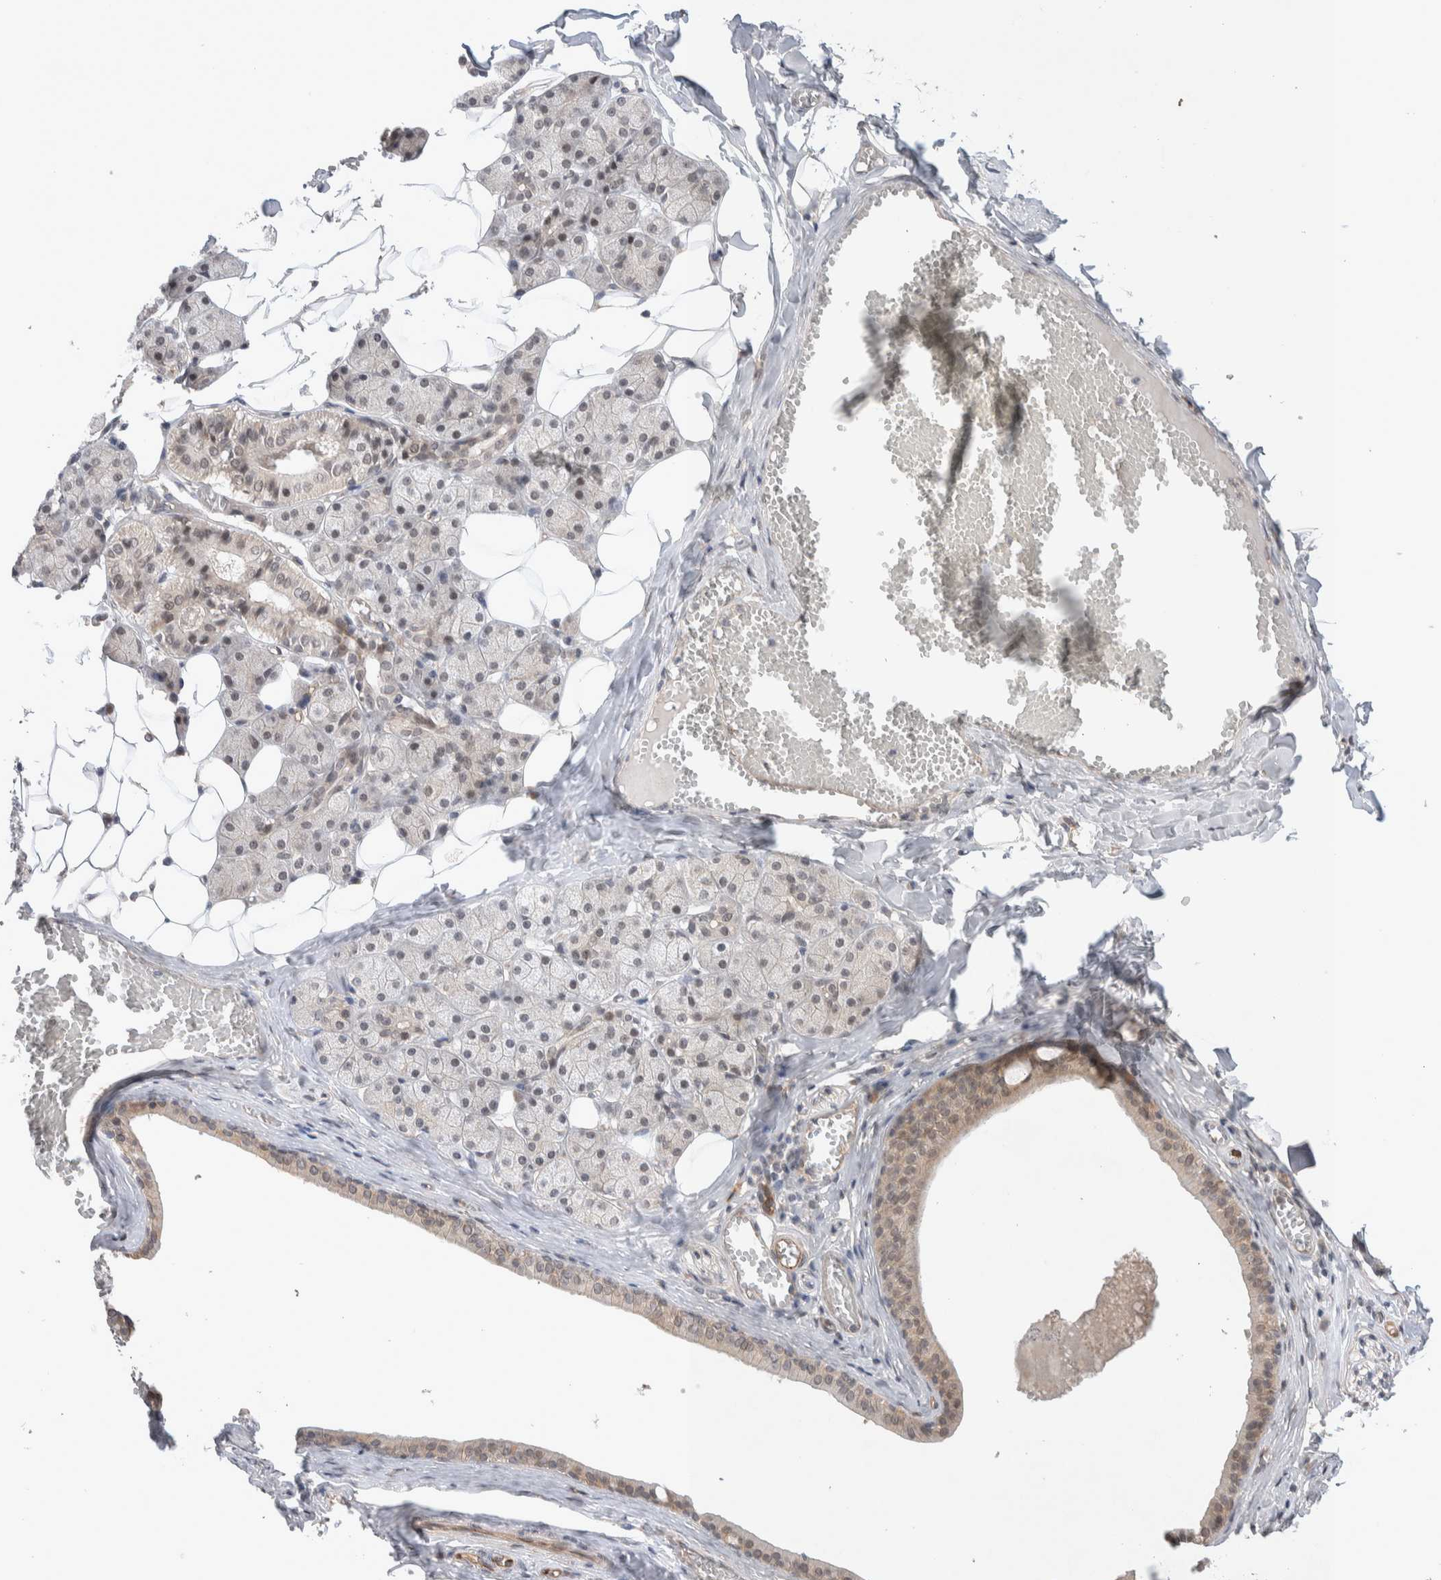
{"staining": {"intensity": "weak", "quantity": "25%-75%", "location": "cytoplasmic/membranous,nuclear"}, "tissue": "salivary gland", "cell_type": "Glandular cells", "image_type": "normal", "snomed": [{"axis": "morphology", "description": "Normal tissue, NOS"}, {"axis": "topography", "description": "Salivary gland"}], "caption": "Immunohistochemistry (IHC) image of unremarkable salivary gland stained for a protein (brown), which demonstrates low levels of weak cytoplasmic/membranous,nuclear expression in approximately 25%-75% of glandular cells.", "gene": "ZNF704", "patient": {"sex": "female", "age": 33}}